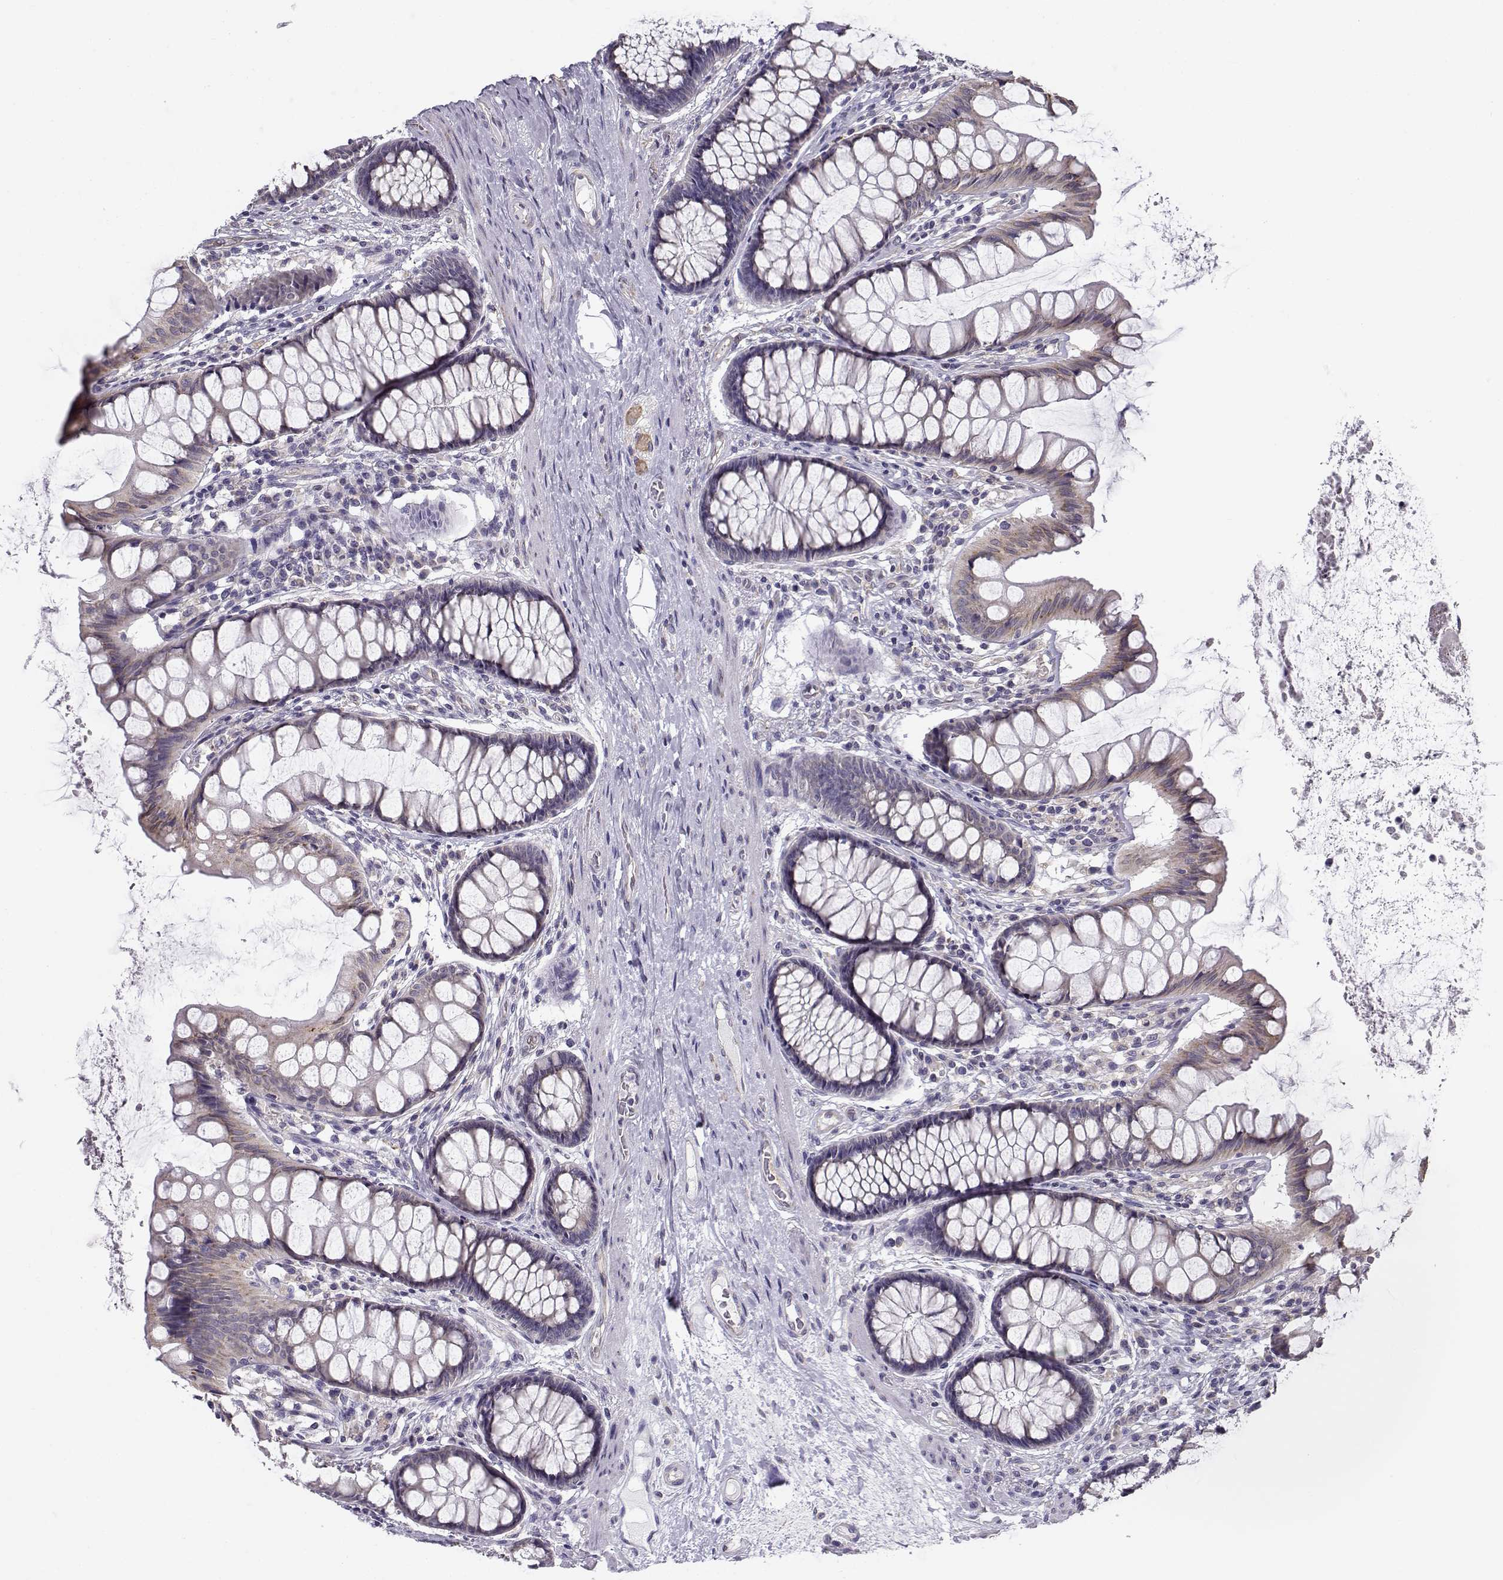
{"staining": {"intensity": "negative", "quantity": "none", "location": "none"}, "tissue": "colon", "cell_type": "Endothelial cells", "image_type": "normal", "snomed": [{"axis": "morphology", "description": "Normal tissue, NOS"}, {"axis": "topography", "description": "Colon"}], "caption": "Protein analysis of benign colon exhibits no significant staining in endothelial cells.", "gene": "BEND6", "patient": {"sex": "female", "age": 65}}